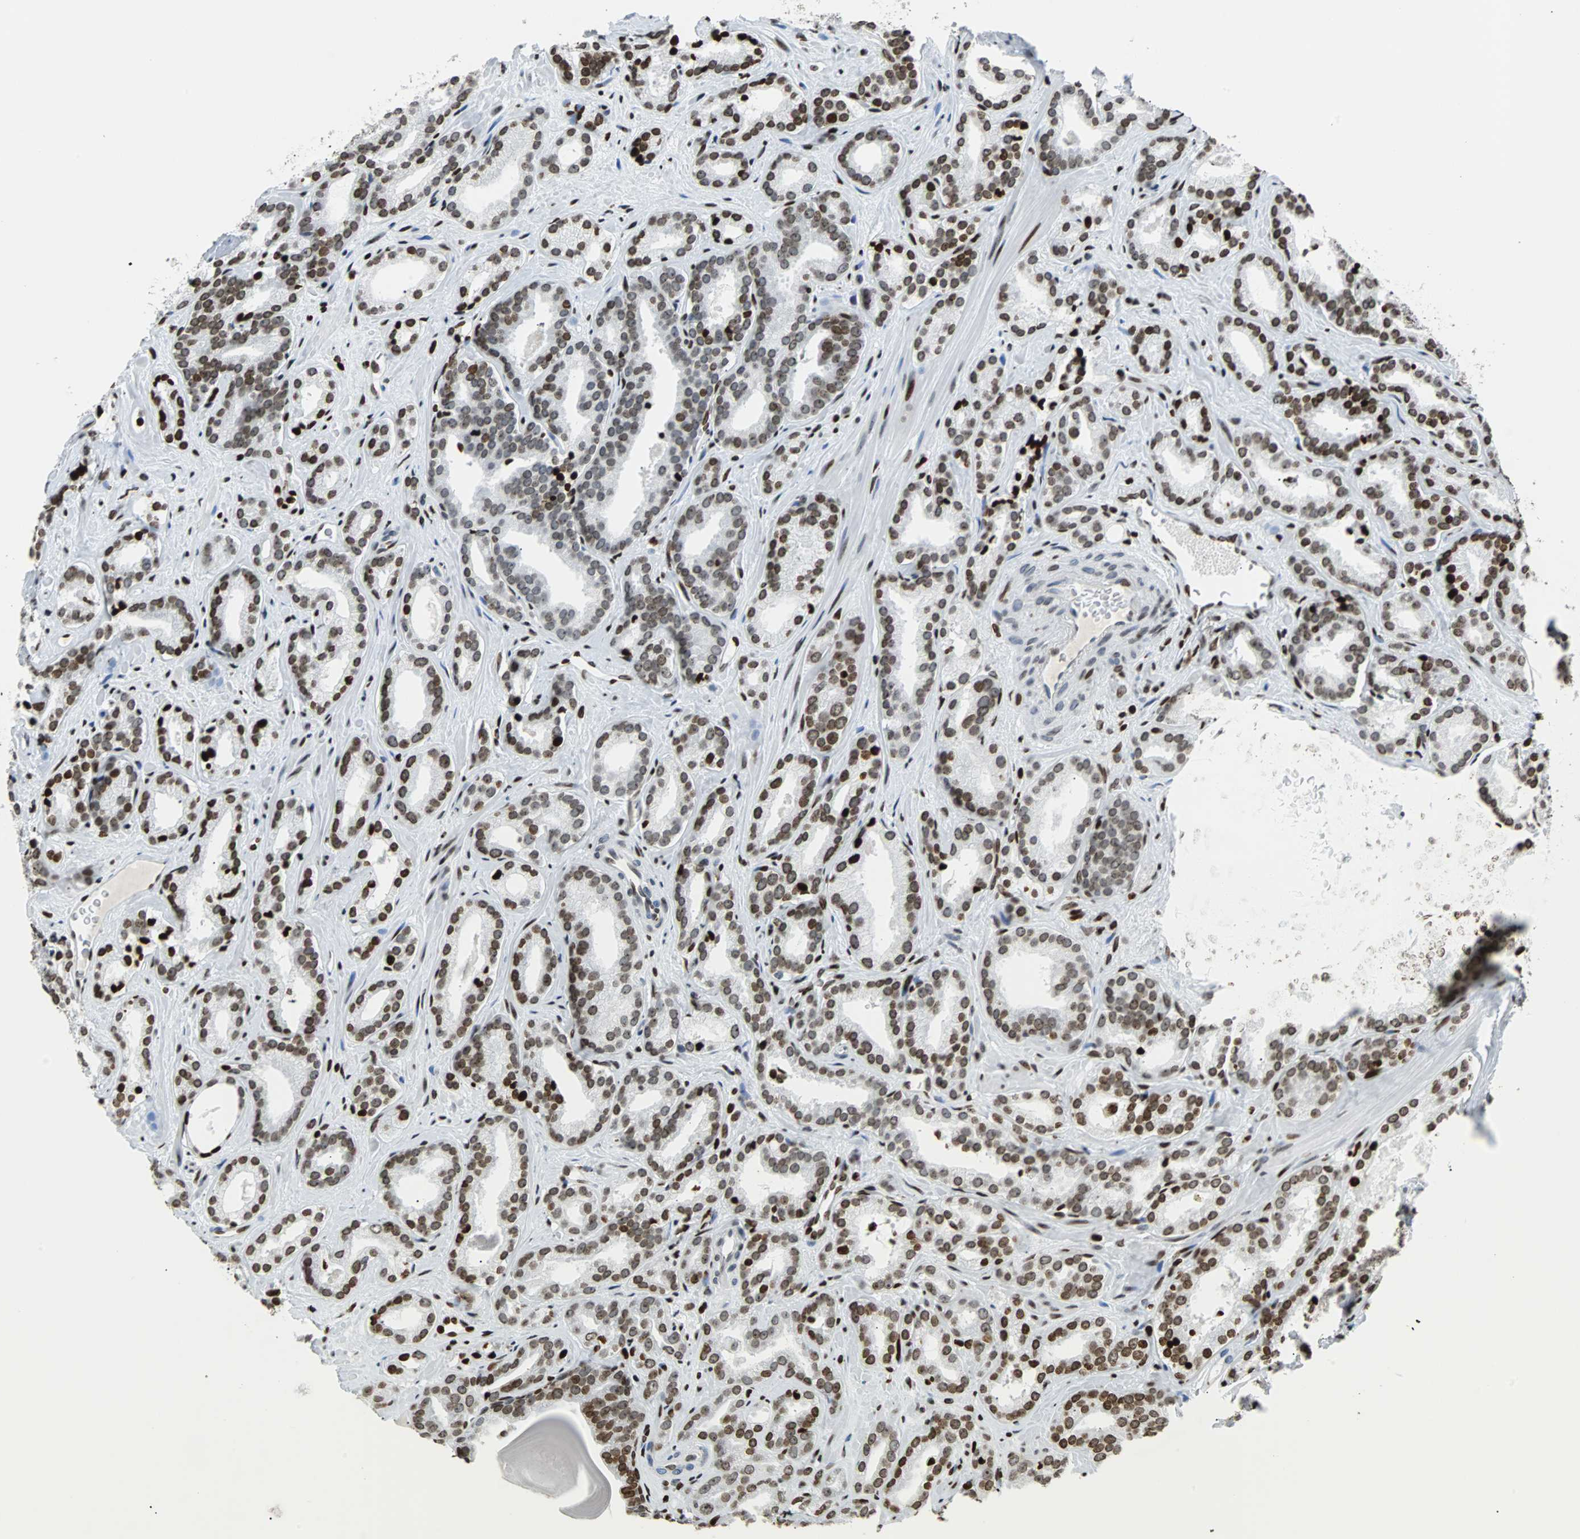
{"staining": {"intensity": "moderate", "quantity": ">75%", "location": "nuclear"}, "tissue": "prostate cancer", "cell_type": "Tumor cells", "image_type": "cancer", "snomed": [{"axis": "morphology", "description": "Adenocarcinoma, Low grade"}, {"axis": "topography", "description": "Prostate"}], "caption": "The histopathology image demonstrates a brown stain indicating the presence of a protein in the nuclear of tumor cells in prostate cancer (adenocarcinoma (low-grade)).", "gene": "ZNF131", "patient": {"sex": "male", "age": 63}}